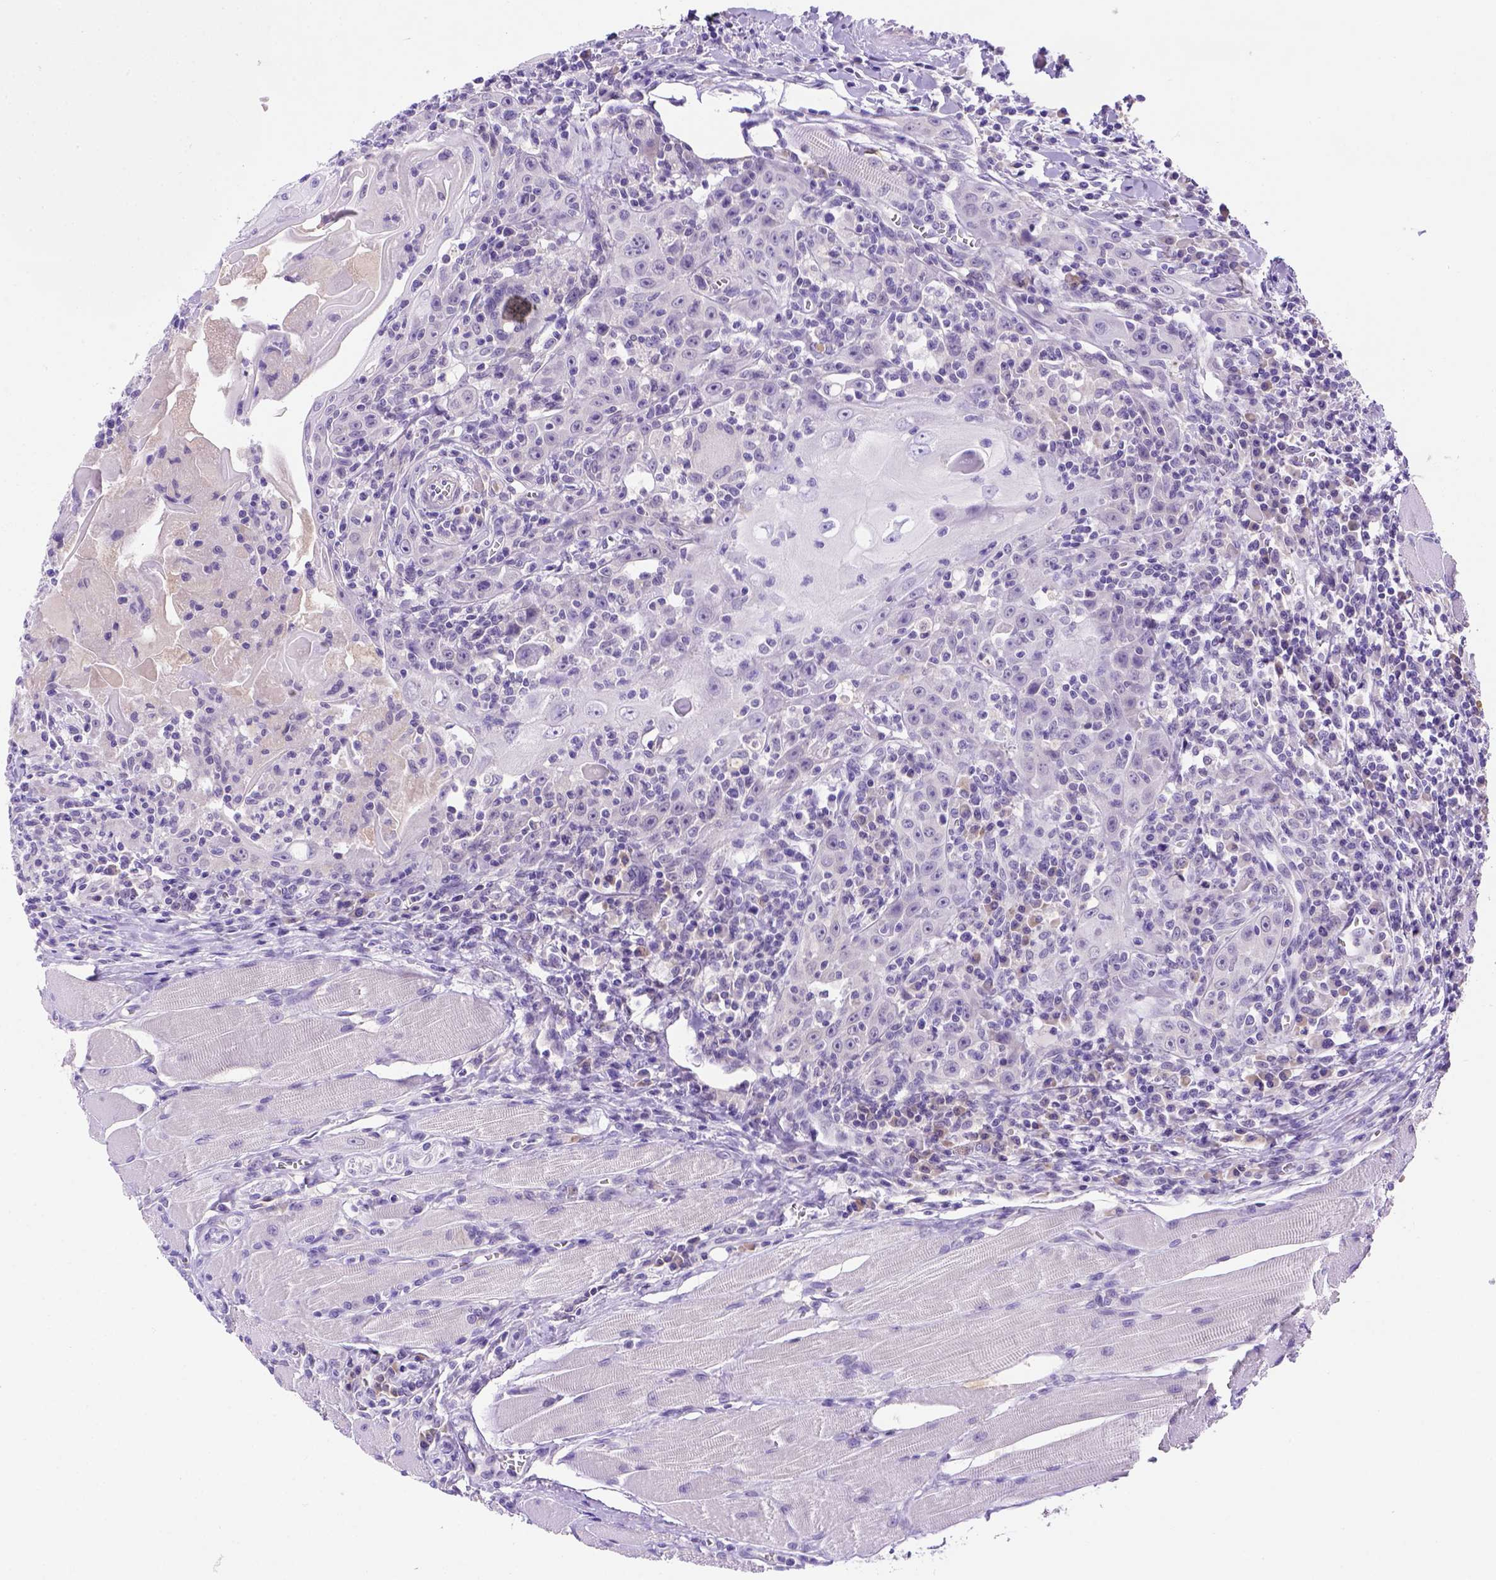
{"staining": {"intensity": "negative", "quantity": "none", "location": "none"}, "tissue": "head and neck cancer", "cell_type": "Tumor cells", "image_type": "cancer", "snomed": [{"axis": "morphology", "description": "Squamous cell carcinoma, NOS"}, {"axis": "topography", "description": "Head-Neck"}], "caption": "Immunohistochemistry (IHC) photomicrograph of head and neck squamous cell carcinoma stained for a protein (brown), which shows no positivity in tumor cells.", "gene": "FAM81B", "patient": {"sex": "male", "age": 52}}